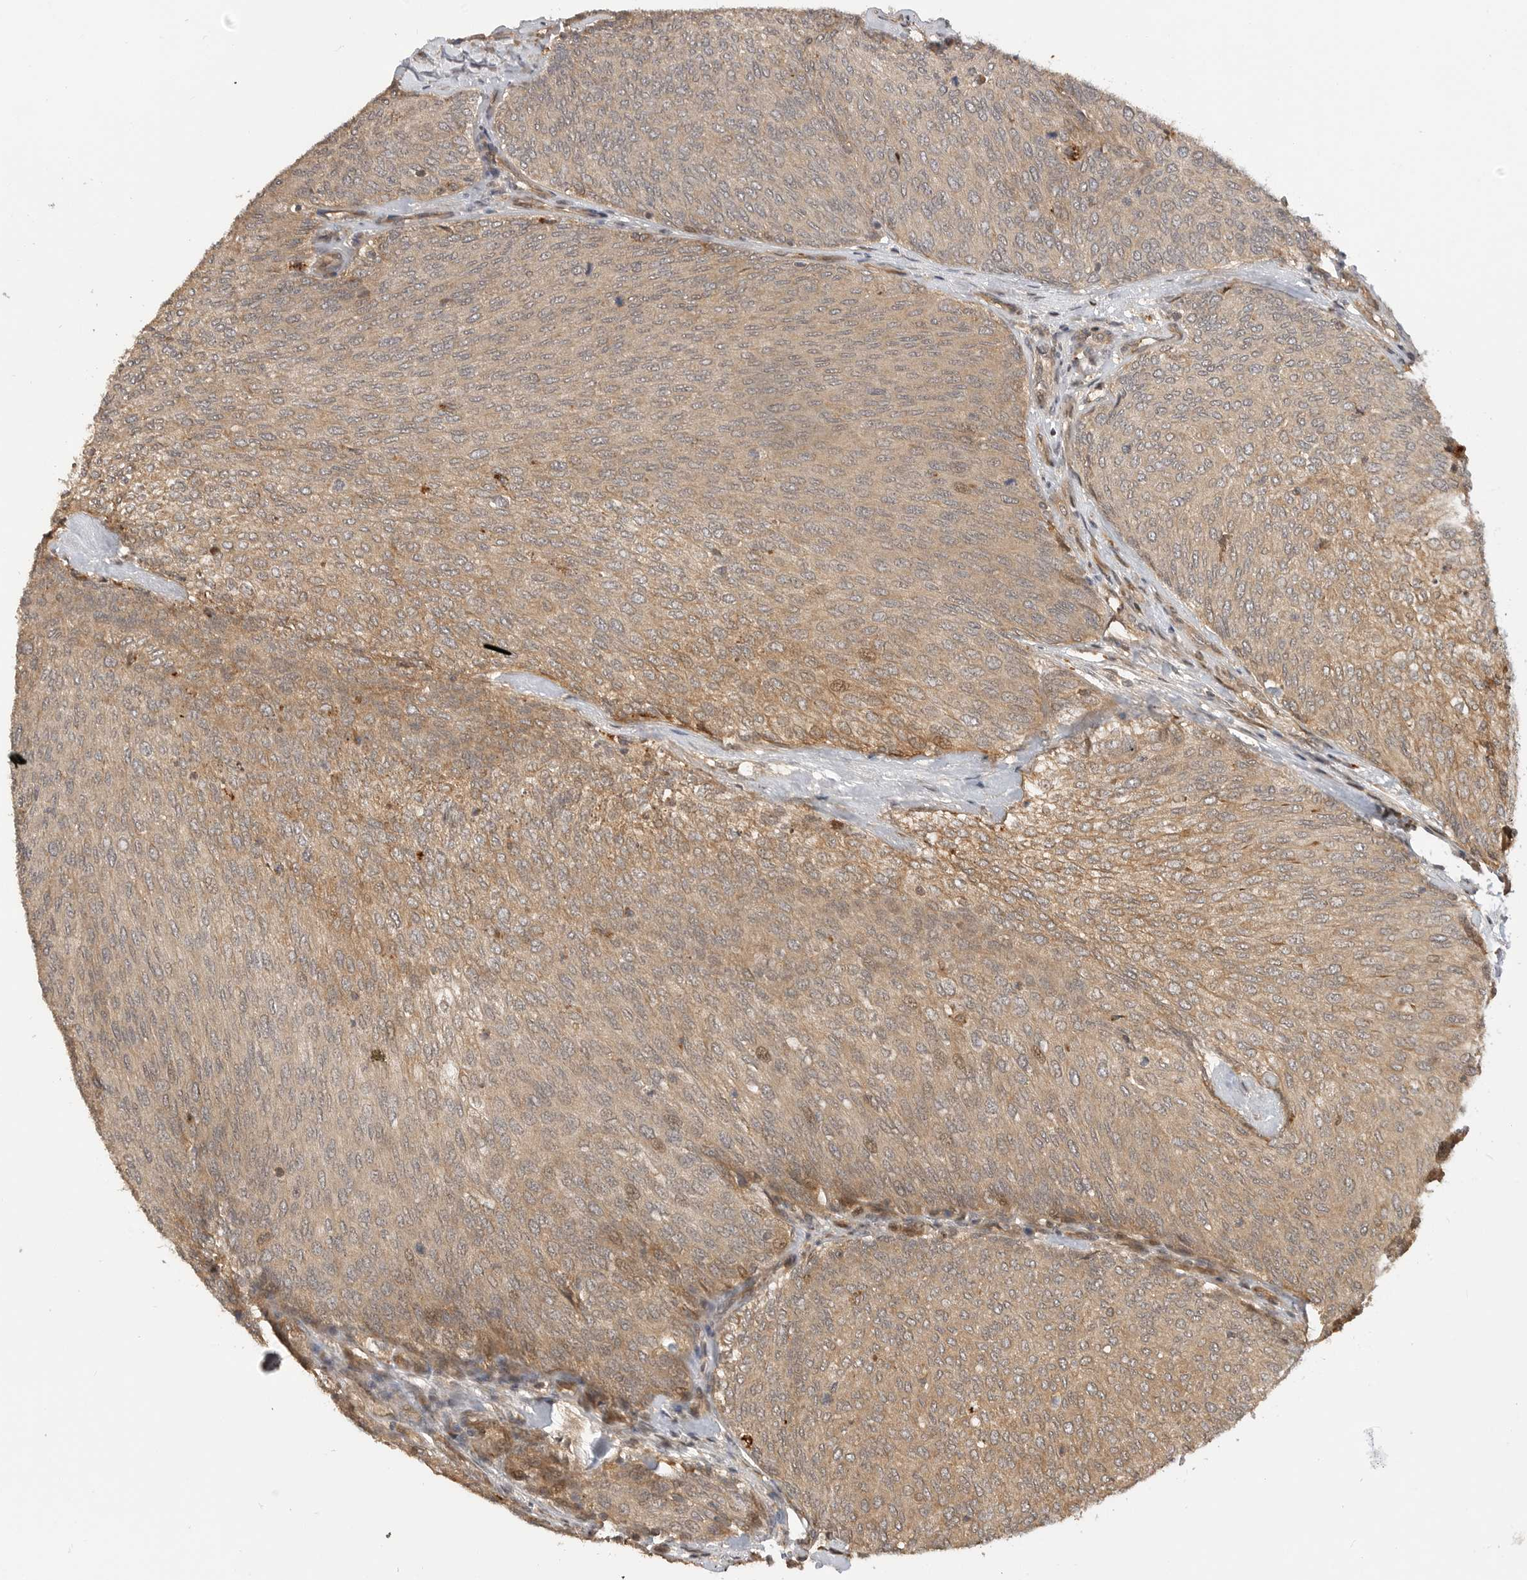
{"staining": {"intensity": "moderate", "quantity": ">75%", "location": "cytoplasmic/membranous"}, "tissue": "urothelial cancer", "cell_type": "Tumor cells", "image_type": "cancer", "snomed": [{"axis": "morphology", "description": "Urothelial carcinoma, Low grade"}, {"axis": "topography", "description": "Urinary bladder"}], "caption": "This image demonstrates immunohistochemistry staining of urothelial cancer, with medium moderate cytoplasmic/membranous positivity in approximately >75% of tumor cells.", "gene": "ADPRS", "patient": {"sex": "female", "age": 79}}